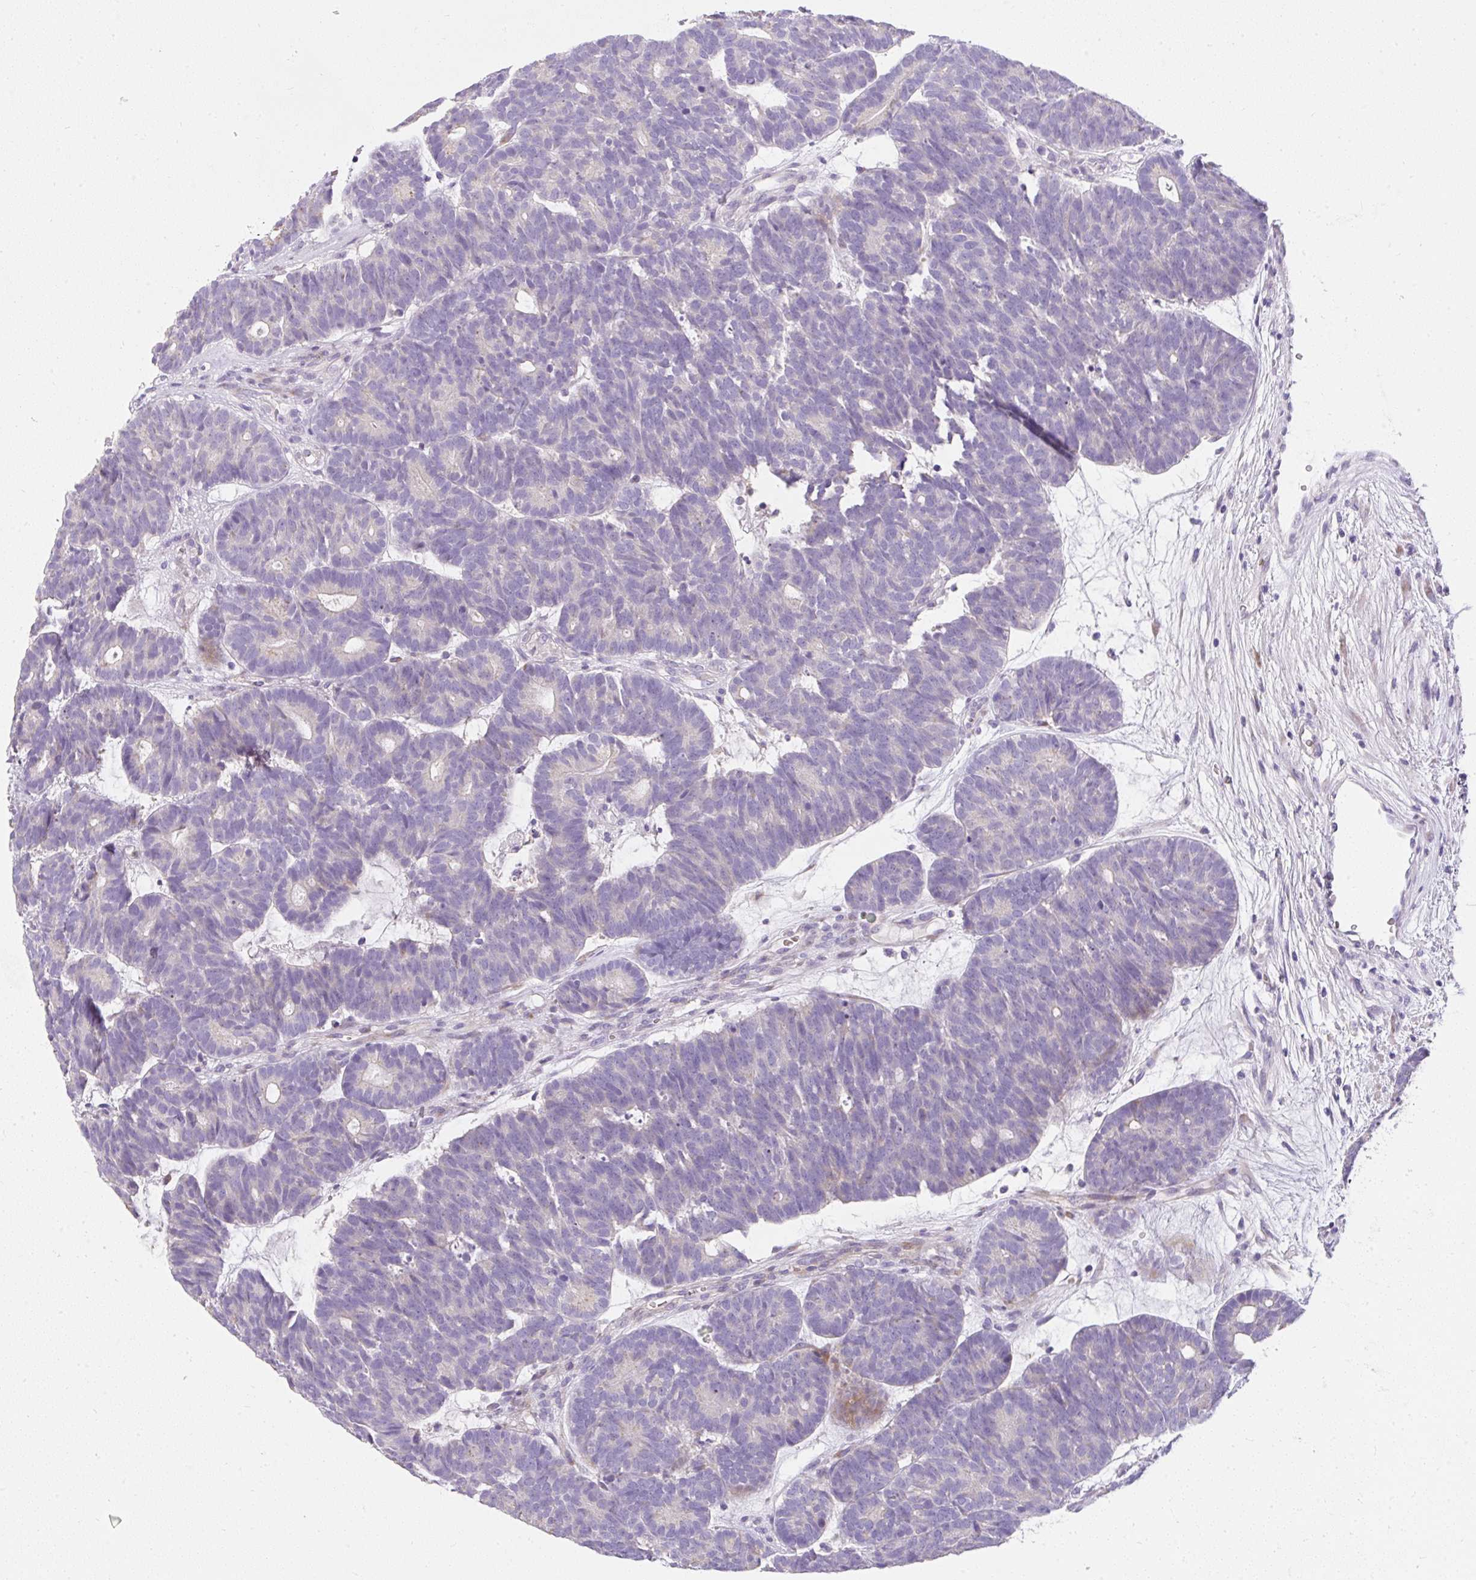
{"staining": {"intensity": "weak", "quantity": "<25%", "location": "cytoplasmic/membranous"}, "tissue": "head and neck cancer", "cell_type": "Tumor cells", "image_type": "cancer", "snomed": [{"axis": "morphology", "description": "Adenocarcinoma, NOS"}, {"axis": "topography", "description": "Head-Neck"}], "caption": "Protein analysis of head and neck cancer (adenocarcinoma) exhibits no significant positivity in tumor cells. (Stains: DAB (3,3'-diaminobenzidine) IHC with hematoxylin counter stain, Microscopy: brightfield microscopy at high magnification).", "gene": "DTX4", "patient": {"sex": "female", "age": 81}}